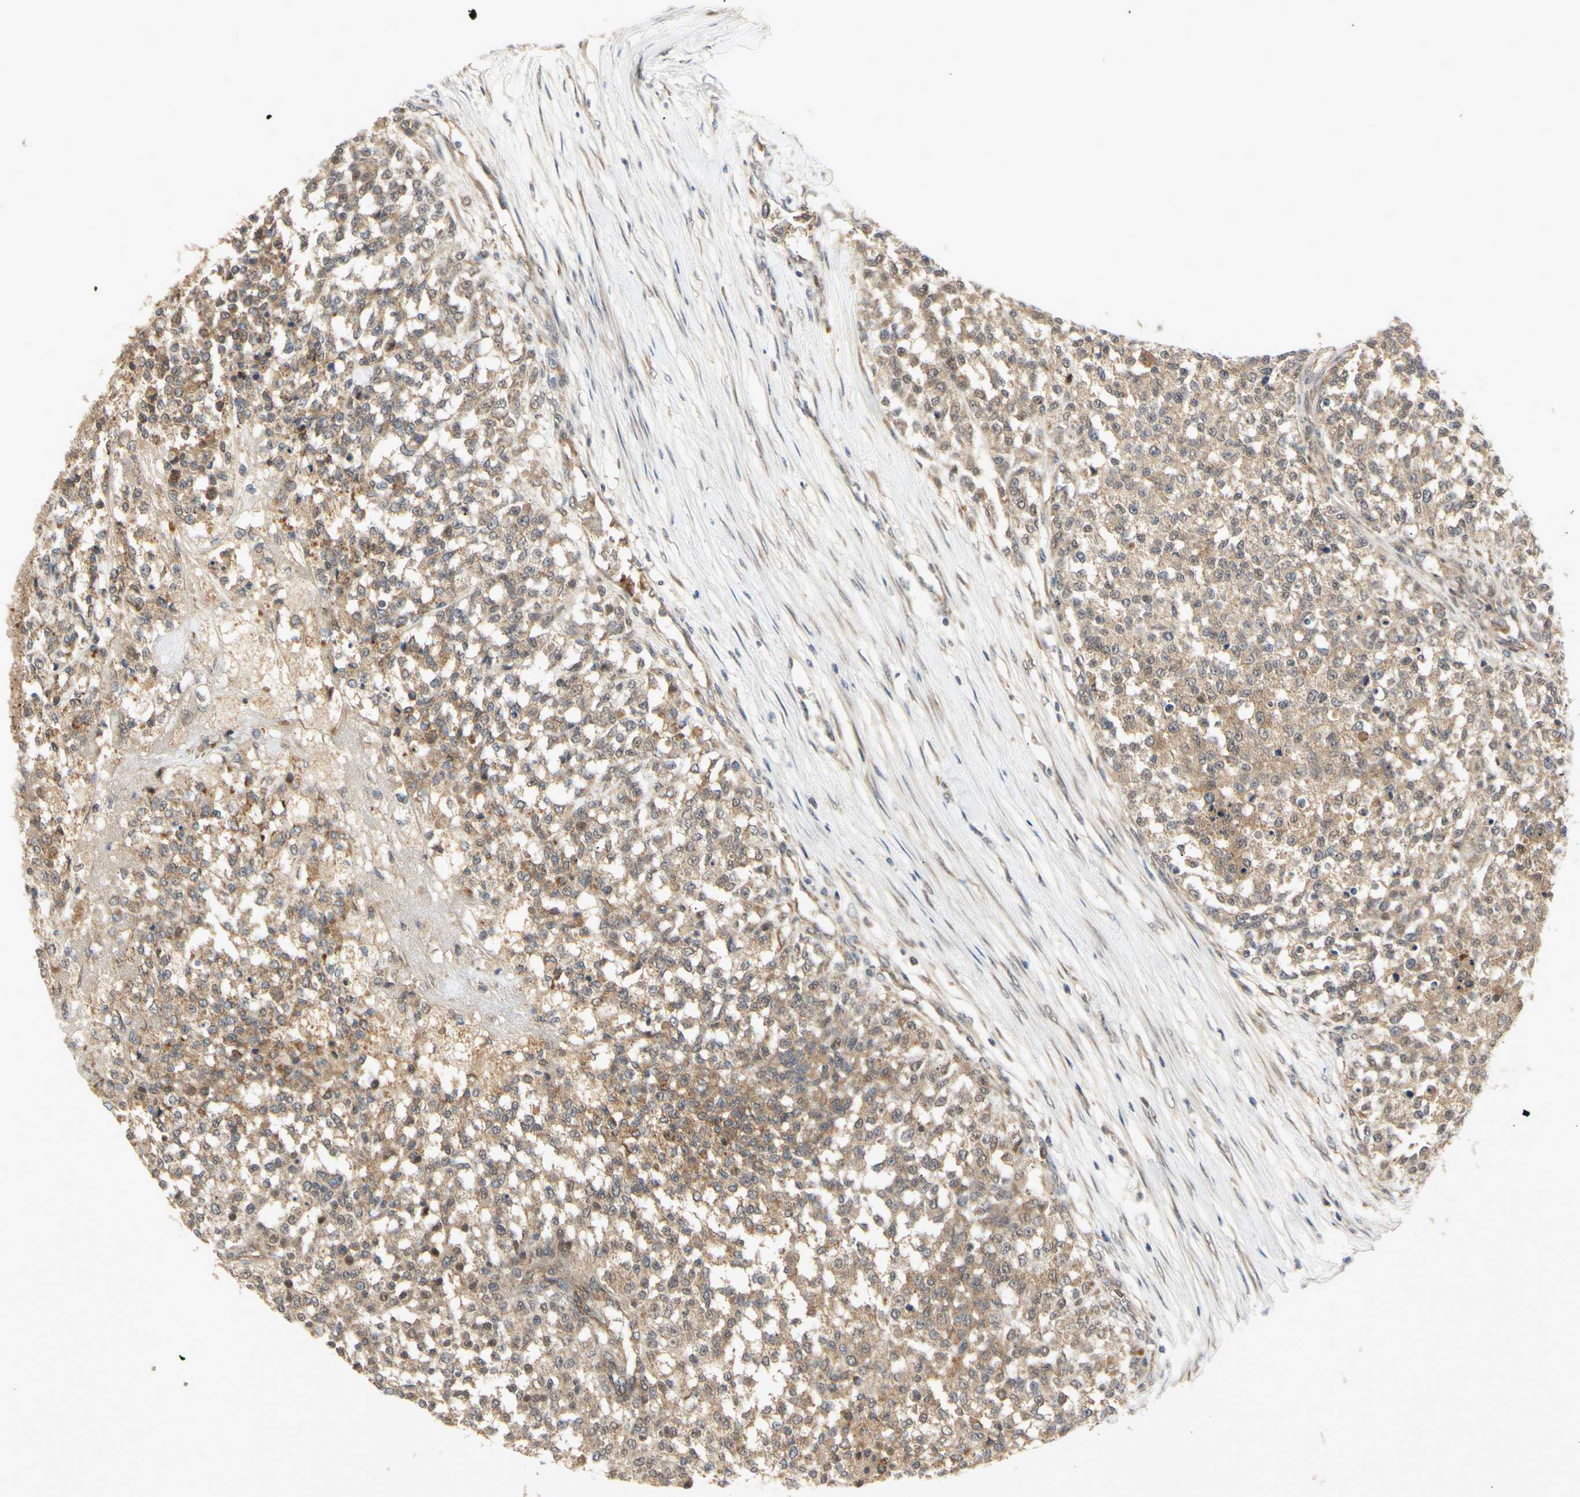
{"staining": {"intensity": "moderate", "quantity": ">75%", "location": "cytoplasmic/membranous"}, "tissue": "testis cancer", "cell_type": "Tumor cells", "image_type": "cancer", "snomed": [{"axis": "morphology", "description": "Seminoma, NOS"}, {"axis": "topography", "description": "Testis"}], "caption": "Immunohistochemical staining of human testis seminoma exhibits moderate cytoplasmic/membranous protein expression in about >75% of tumor cells. Nuclei are stained in blue.", "gene": "PKN1", "patient": {"sex": "male", "age": 59}}